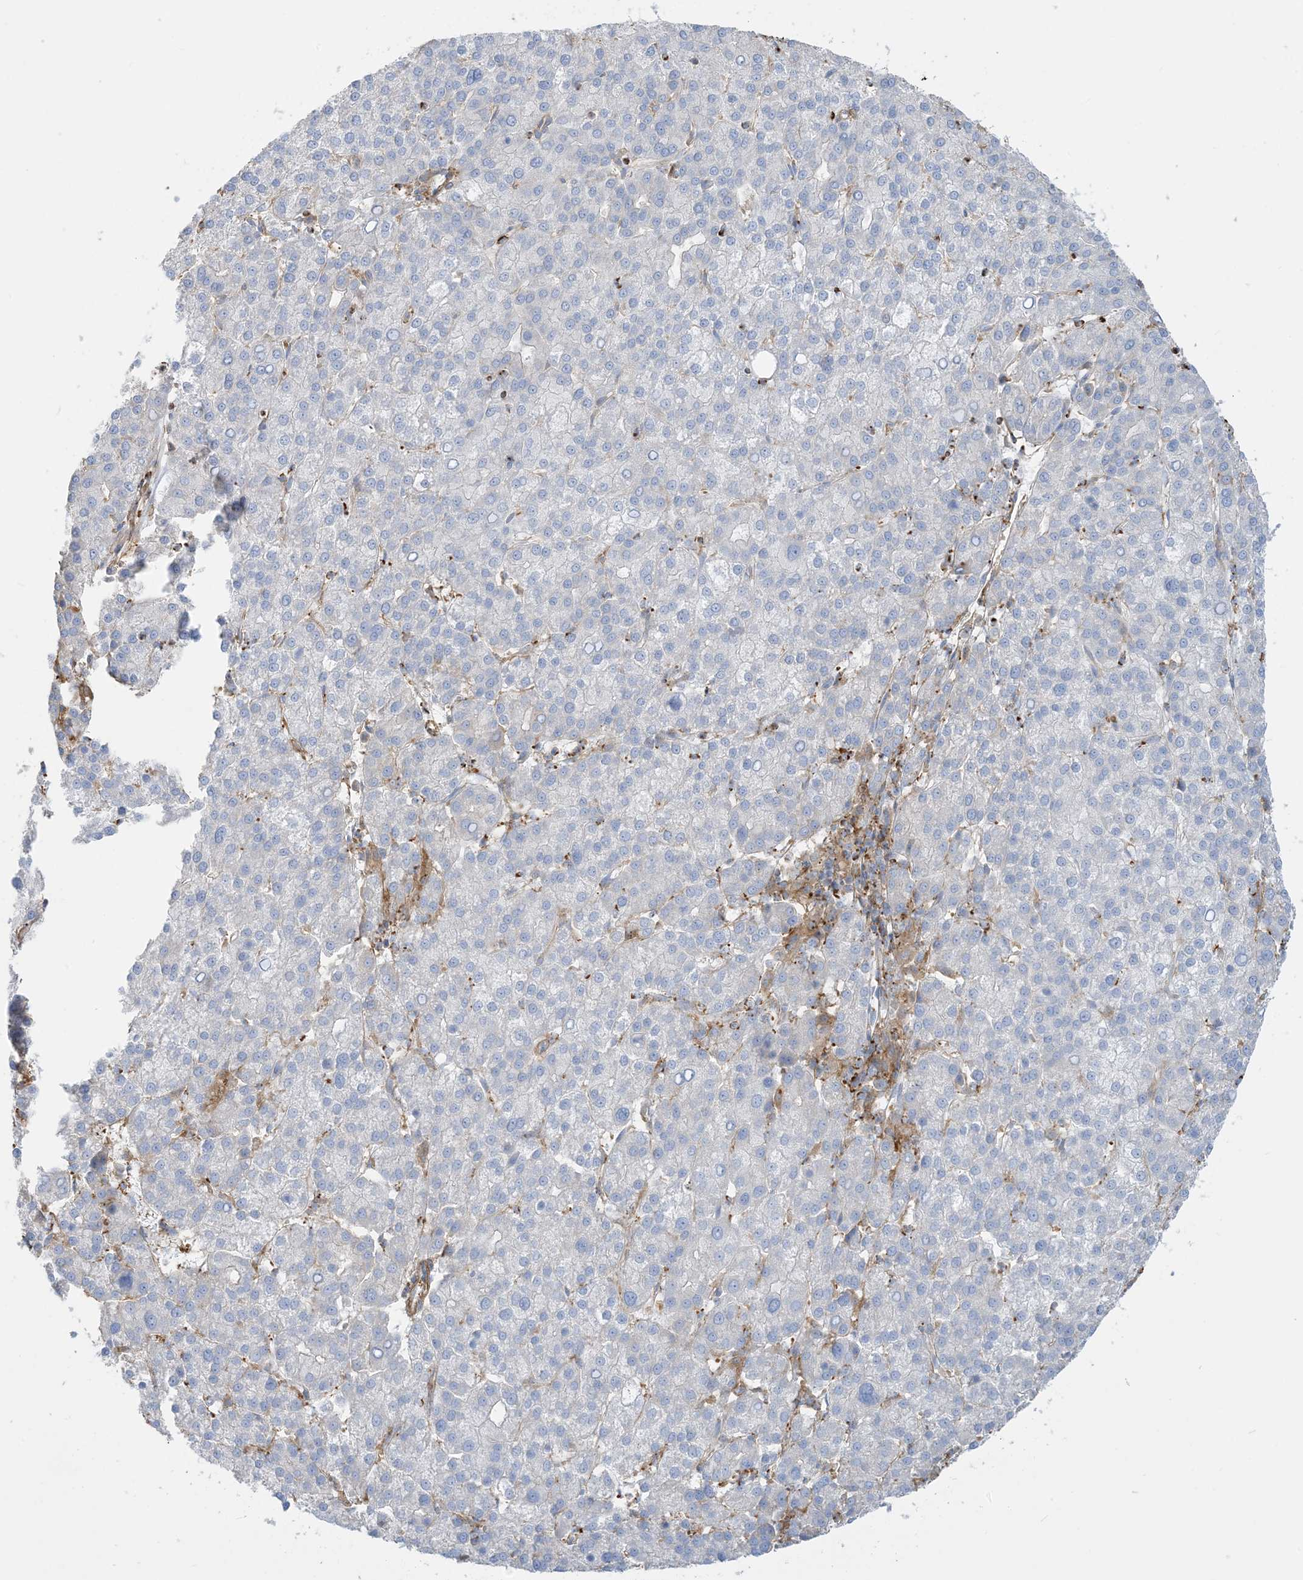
{"staining": {"intensity": "negative", "quantity": "none", "location": "none"}, "tissue": "liver cancer", "cell_type": "Tumor cells", "image_type": "cancer", "snomed": [{"axis": "morphology", "description": "Carcinoma, Hepatocellular, NOS"}, {"axis": "topography", "description": "Liver"}], "caption": "Liver cancer stained for a protein using immunohistochemistry (IHC) reveals no staining tumor cells.", "gene": "GTF3C2", "patient": {"sex": "female", "age": 58}}